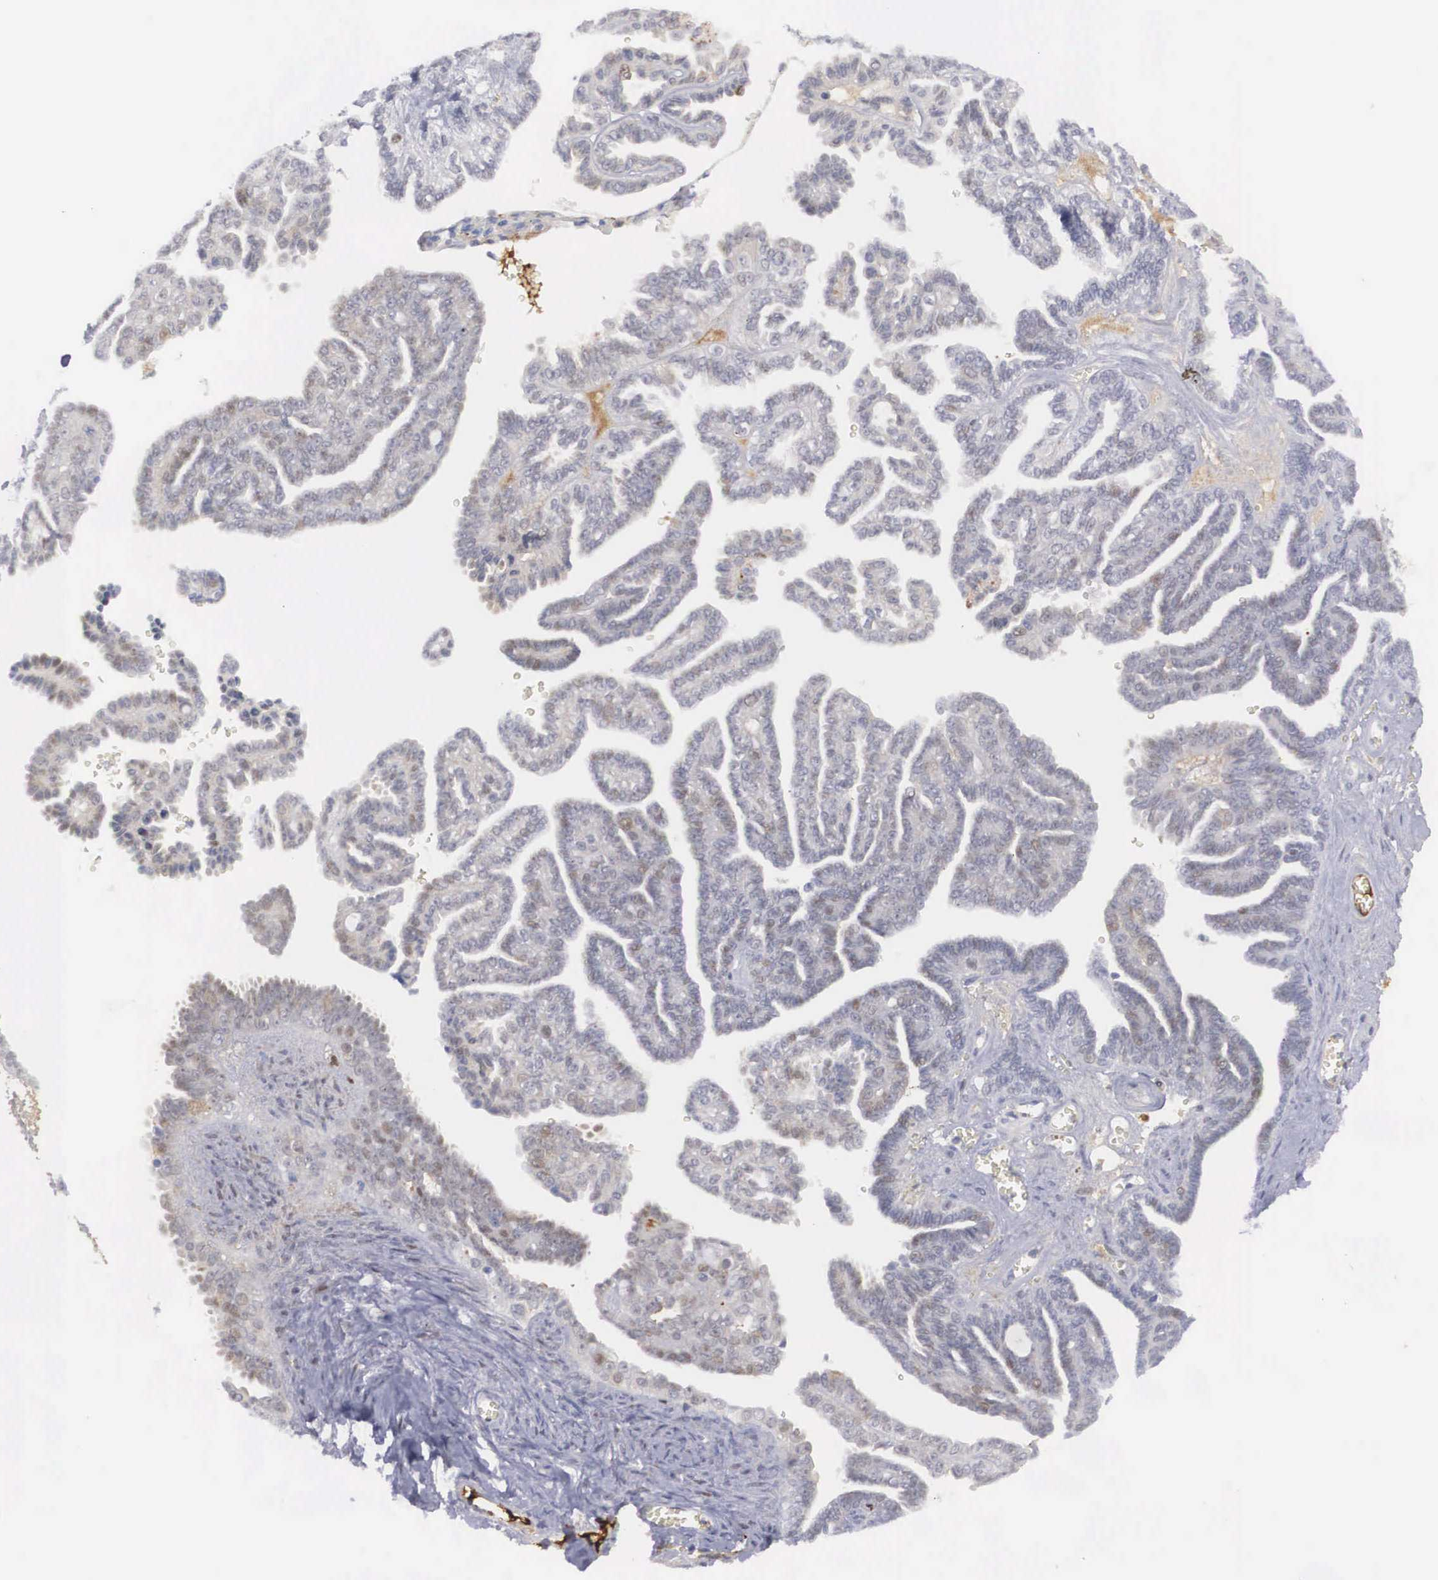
{"staining": {"intensity": "weak", "quantity": "<25%", "location": "cytoplasmic/membranous,nuclear"}, "tissue": "ovarian cancer", "cell_type": "Tumor cells", "image_type": "cancer", "snomed": [{"axis": "morphology", "description": "Cystadenocarcinoma, serous, NOS"}, {"axis": "topography", "description": "Ovary"}], "caption": "High magnification brightfield microscopy of ovarian cancer stained with DAB (3,3'-diaminobenzidine) (brown) and counterstained with hematoxylin (blue): tumor cells show no significant staining.", "gene": "RBPJ", "patient": {"sex": "female", "age": 71}}